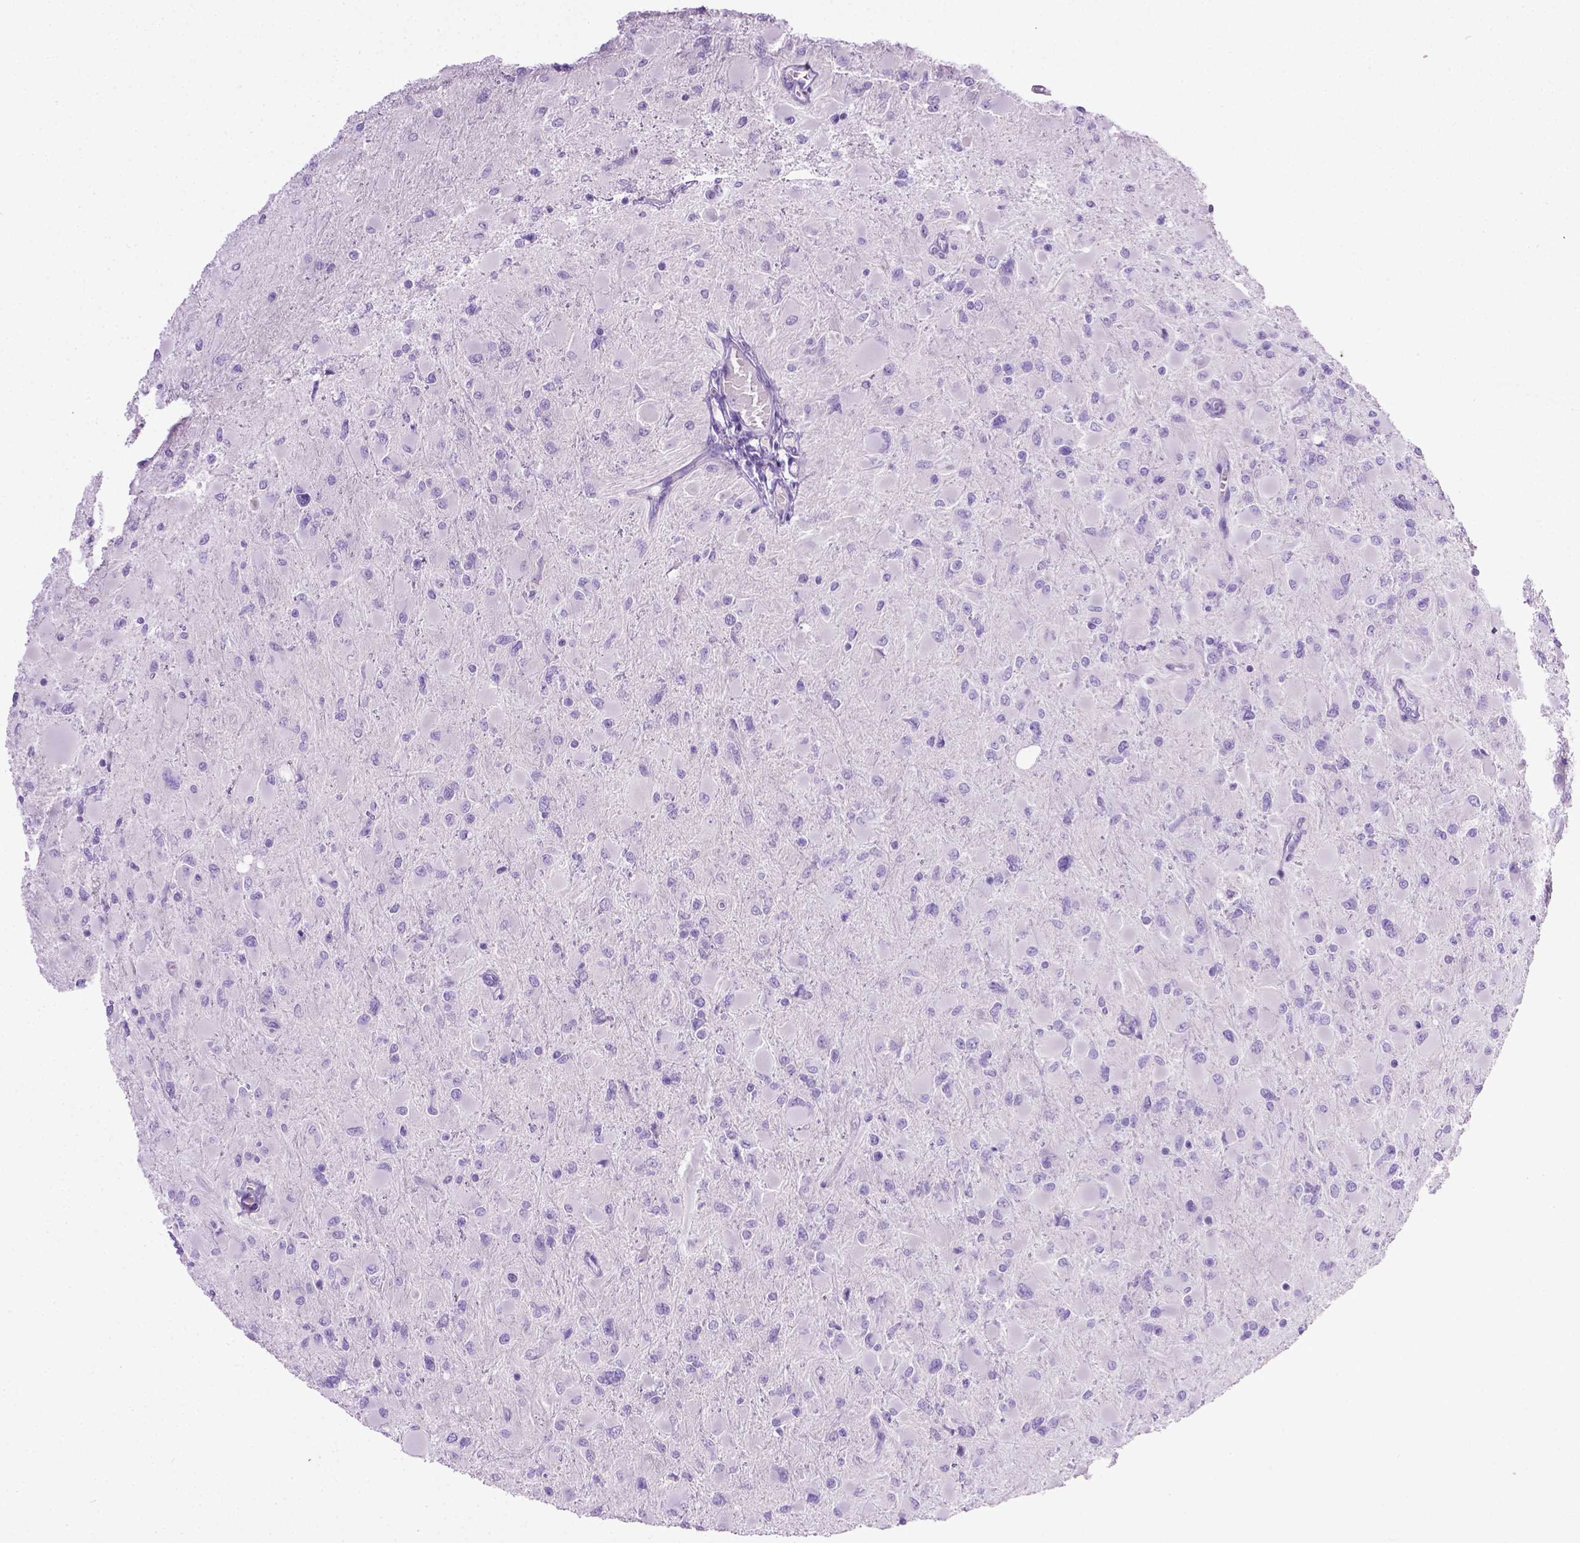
{"staining": {"intensity": "negative", "quantity": "none", "location": "none"}, "tissue": "glioma", "cell_type": "Tumor cells", "image_type": "cancer", "snomed": [{"axis": "morphology", "description": "Glioma, malignant, High grade"}, {"axis": "topography", "description": "Cerebral cortex"}], "caption": "Immunohistochemistry photomicrograph of neoplastic tissue: human malignant high-grade glioma stained with DAB shows no significant protein staining in tumor cells.", "gene": "LELP1", "patient": {"sex": "female", "age": 36}}